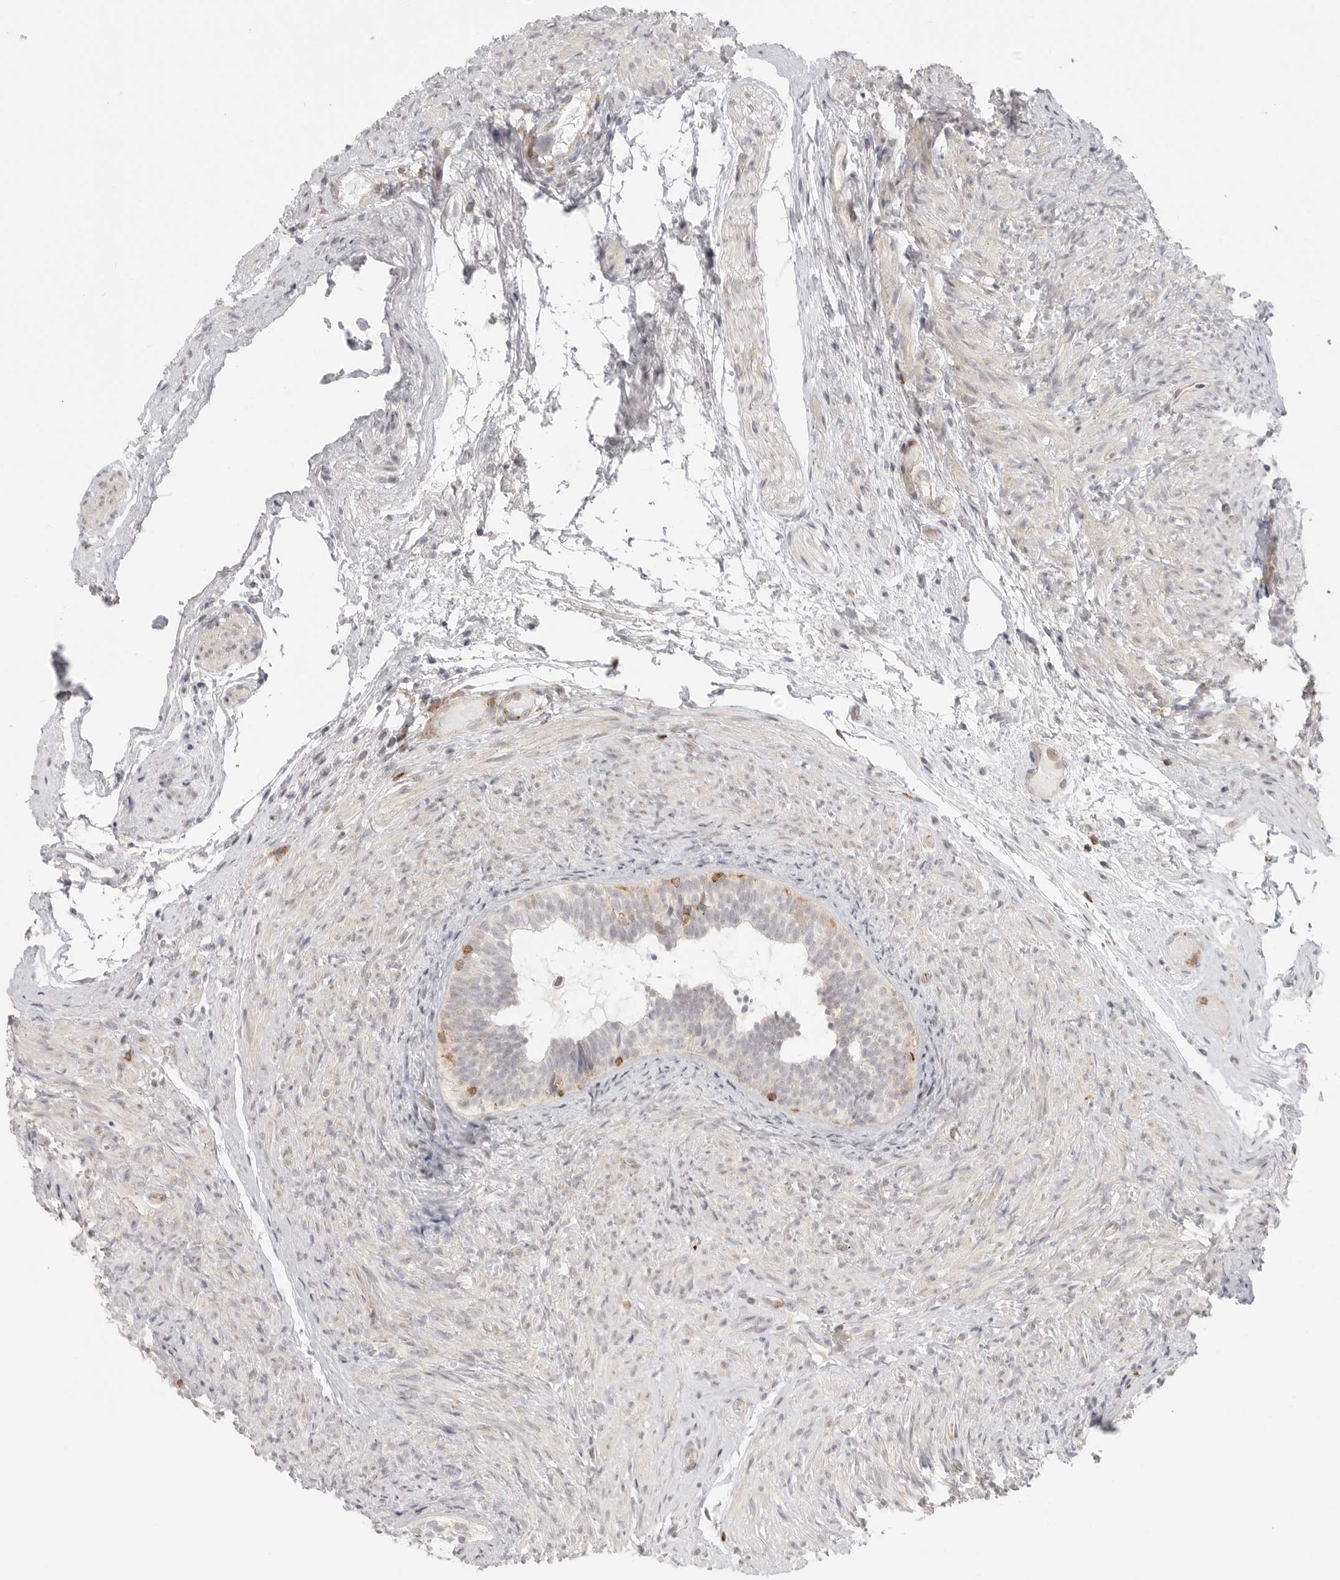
{"staining": {"intensity": "negative", "quantity": "none", "location": "none"}, "tissue": "epididymis", "cell_type": "Glandular cells", "image_type": "normal", "snomed": [{"axis": "morphology", "description": "Normal tissue, NOS"}, {"axis": "topography", "description": "Epididymis"}], "caption": "Immunohistochemistry of normal human epididymis displays no positivity in glandular cells. (DAB (3,3'-diaminobenzidine) immunohistochemistry visualized using brightfield microscopy, high magnification).", "gene": "SH3KBP1", "patient": {"sex": "male", "age": 5}}